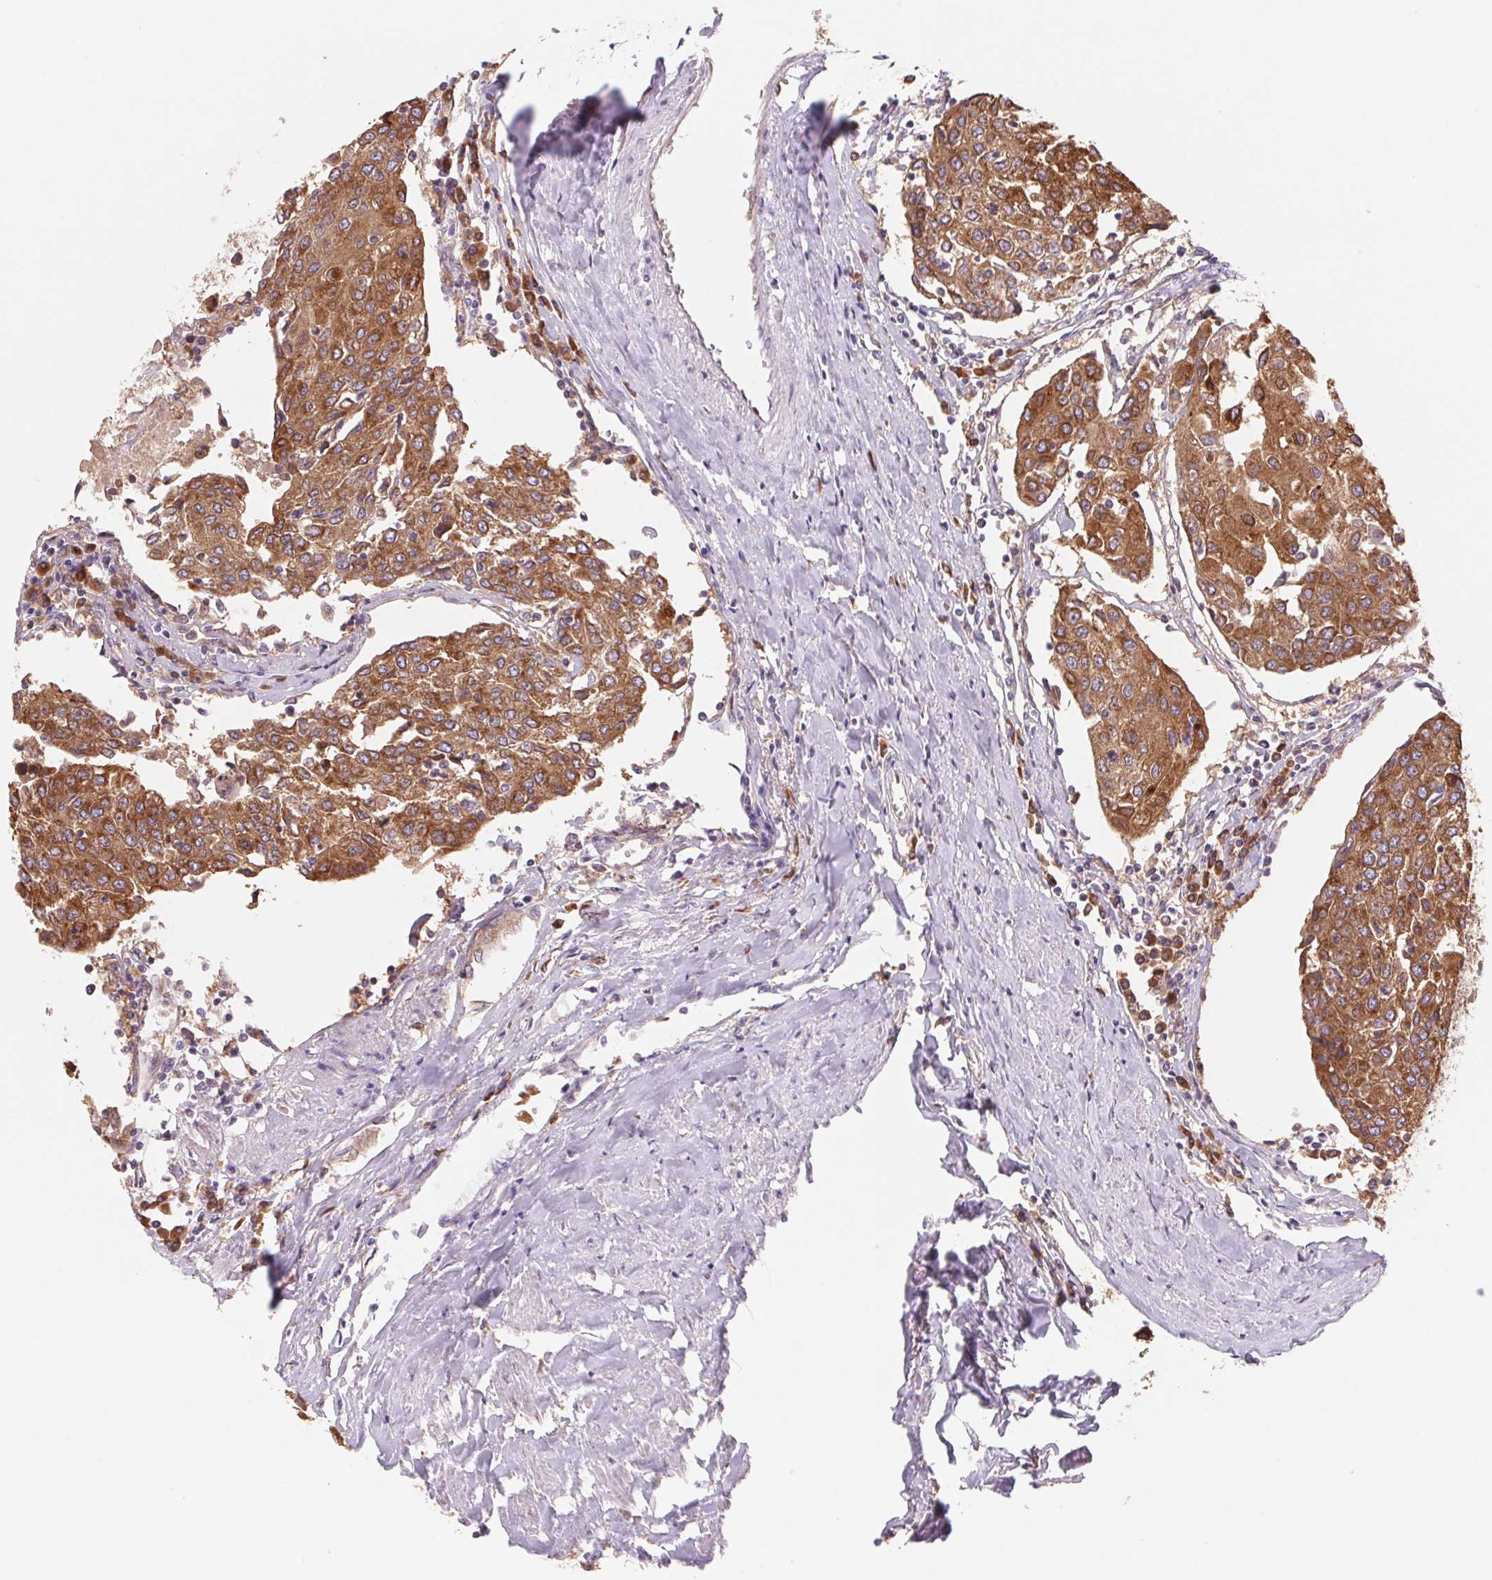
{"staining": {"intensity": "strong", "quantity": ">75%", "location": "cytoplasmic/membranous"}, "tissue": "urothelial cancer", "cell_type": "Tumor cells", "image_type": "cancer", "snomed": [{"axis": "morphology", "description": "Urothelial carcinoma, High grade"}, {"axis": "topography", "description": "Urinary bladder"}], "caption": "Protein staining shows strong cytoplasmic/membranous staining in about >75% of tumor cells in high-grade urothelial carcinoma.", "gene": "RAB1A", "patient": {"sex": "female", "age": 85}}